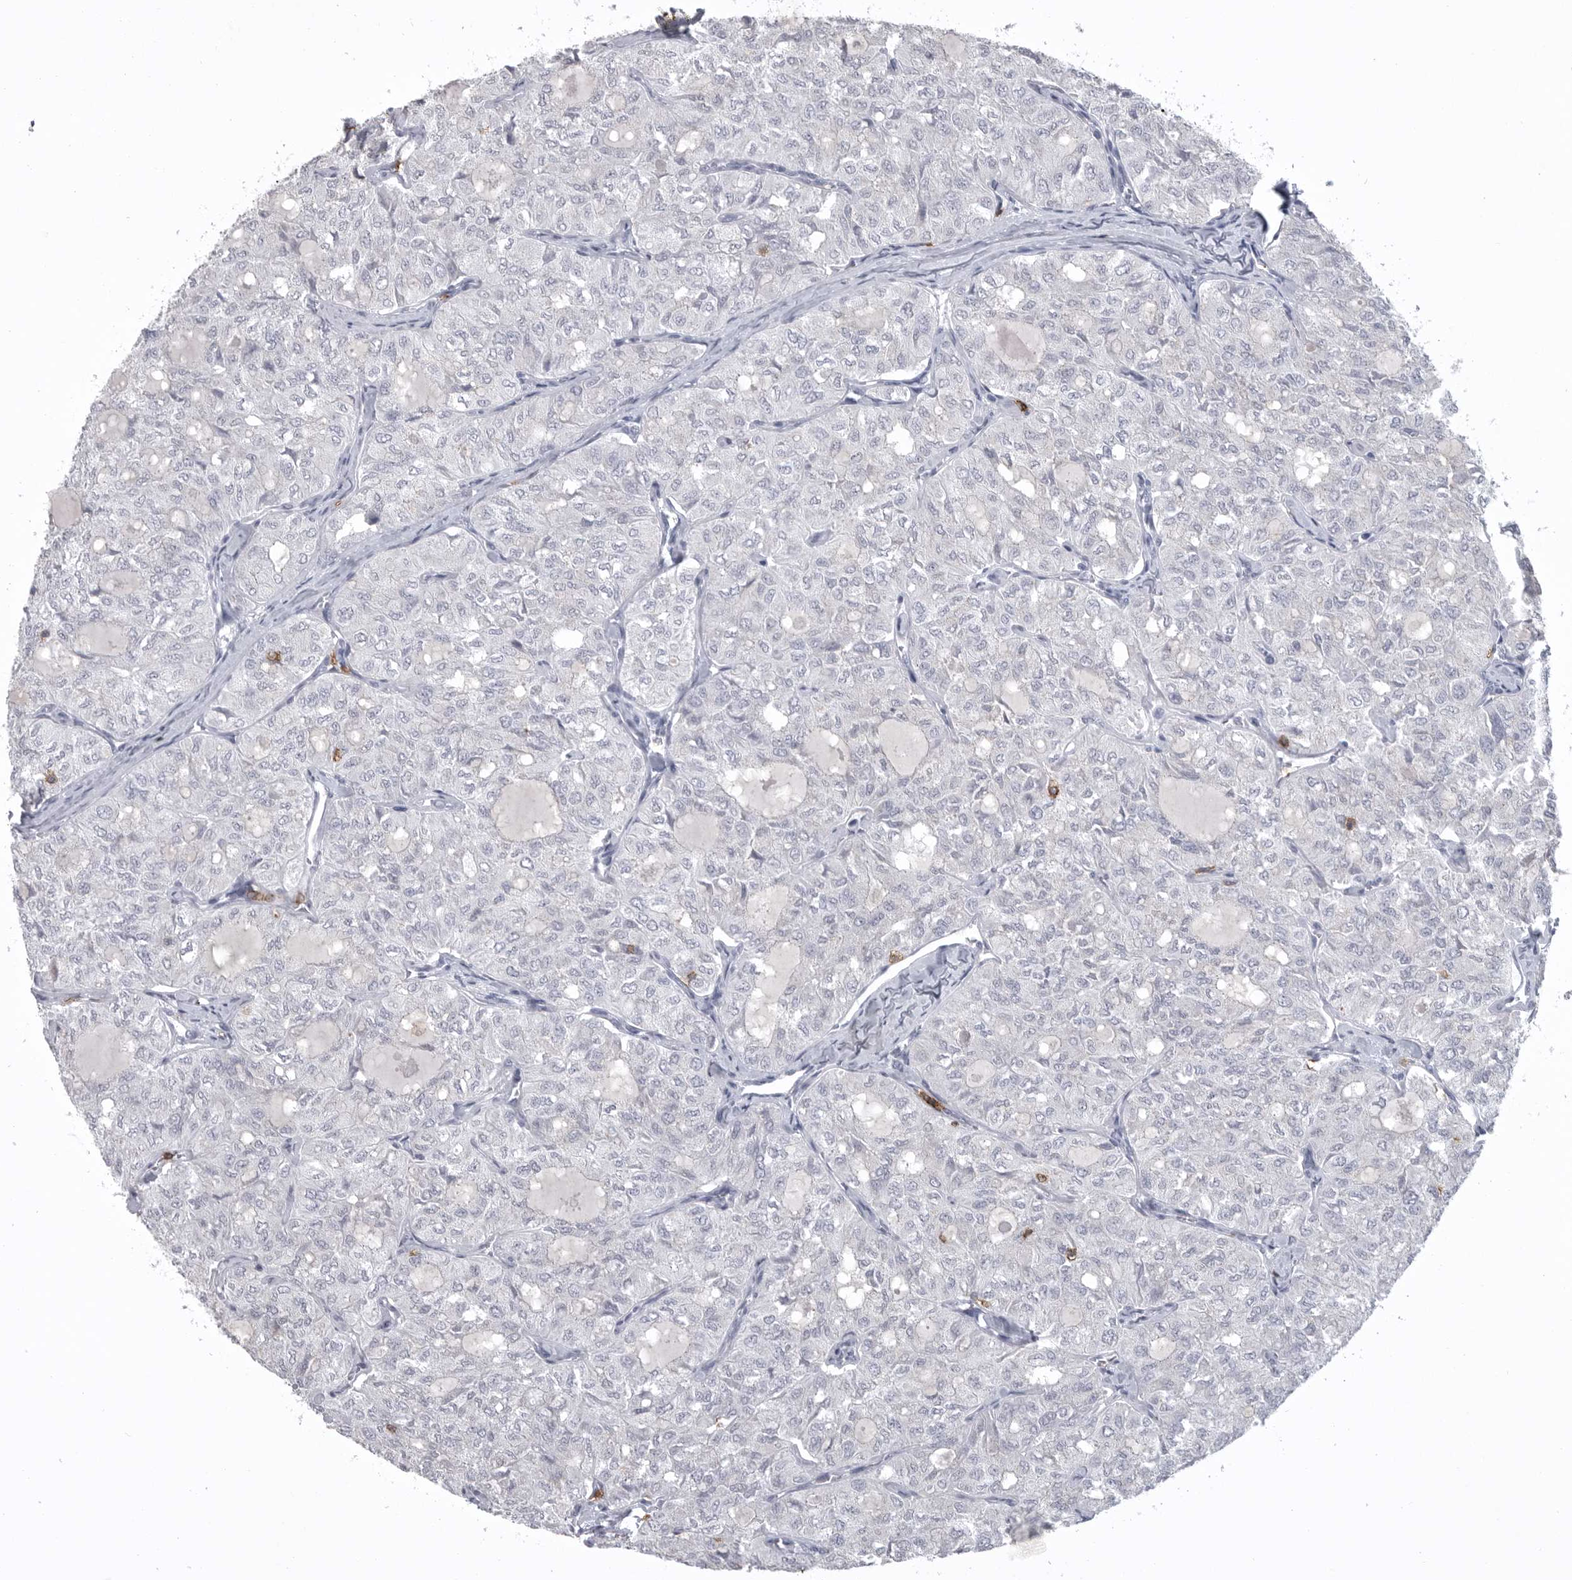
{"staining": {"intensity": "negative", "quantity": "none", "location": "none"}, "tissue": "thyroid cancer", "cell_type": "Tumor cells", "image_type": "cancer", "snomed": [{"axis": "morphology", "description": "Follicular adenoma carcinoma, NOS"}, {"axis": "topography", "description": "Thyroid gland"}], "caption": "Tumor cells show no significant expression in follicular adenoma carcinoma (thyroid). (DAB (3,3'-diaminobenzidine) immunohistochemistry, high magnification).", "gene": "ITGAL", "patient": {"sex": "male", "age": 75}}